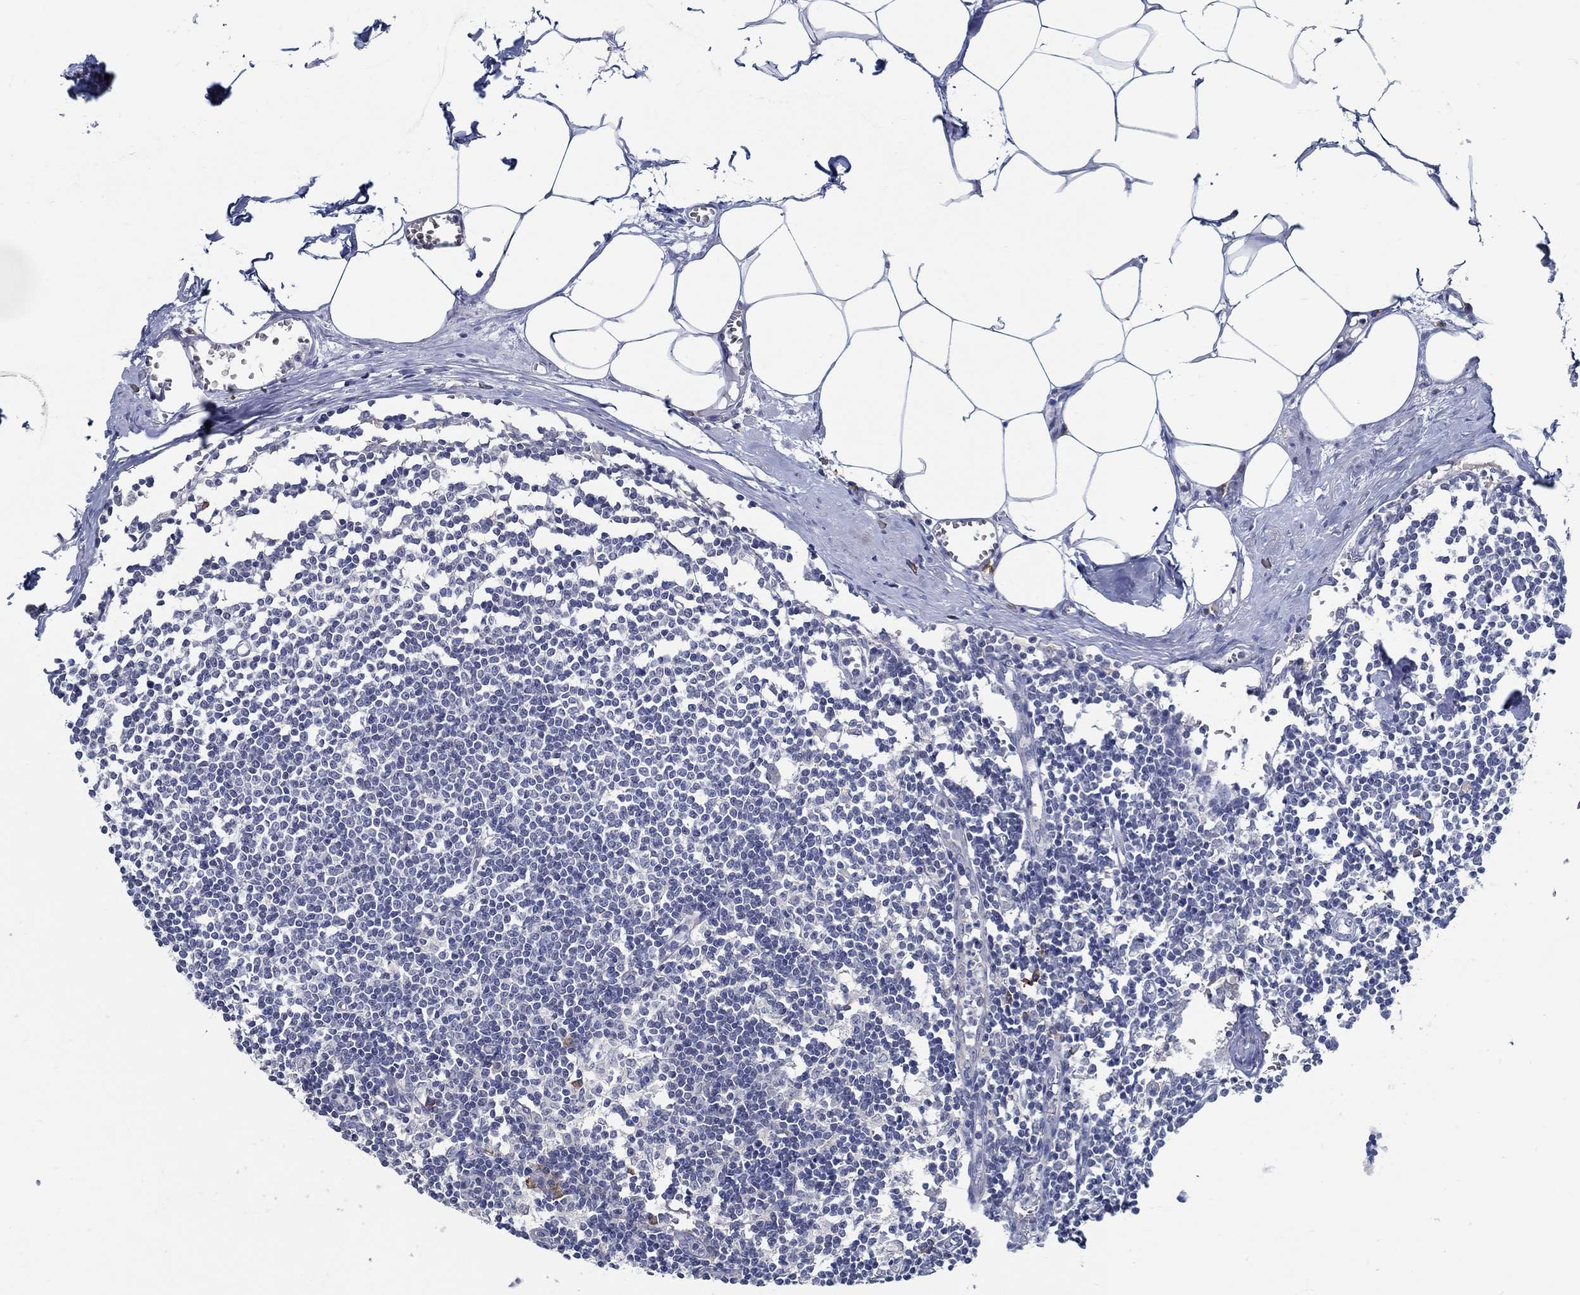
{"staining": {"intensity": "negative", "quantity": "none", "location": "none"}, "tissue": "lymph node", "cell_type": "Germinal center cells", "image_type": "normal", "snomed": [{"axis": "morphology", "description": "Normal tissue, NOS"}, {"axis": "topography", "description": "Lymph node"}], "caption": "Histopathology image shows no significant protein positivity in germinal center cells of benign lymph node.", "gene": "PCDH11X", "patient": {"sex": "male", "age": 59}}